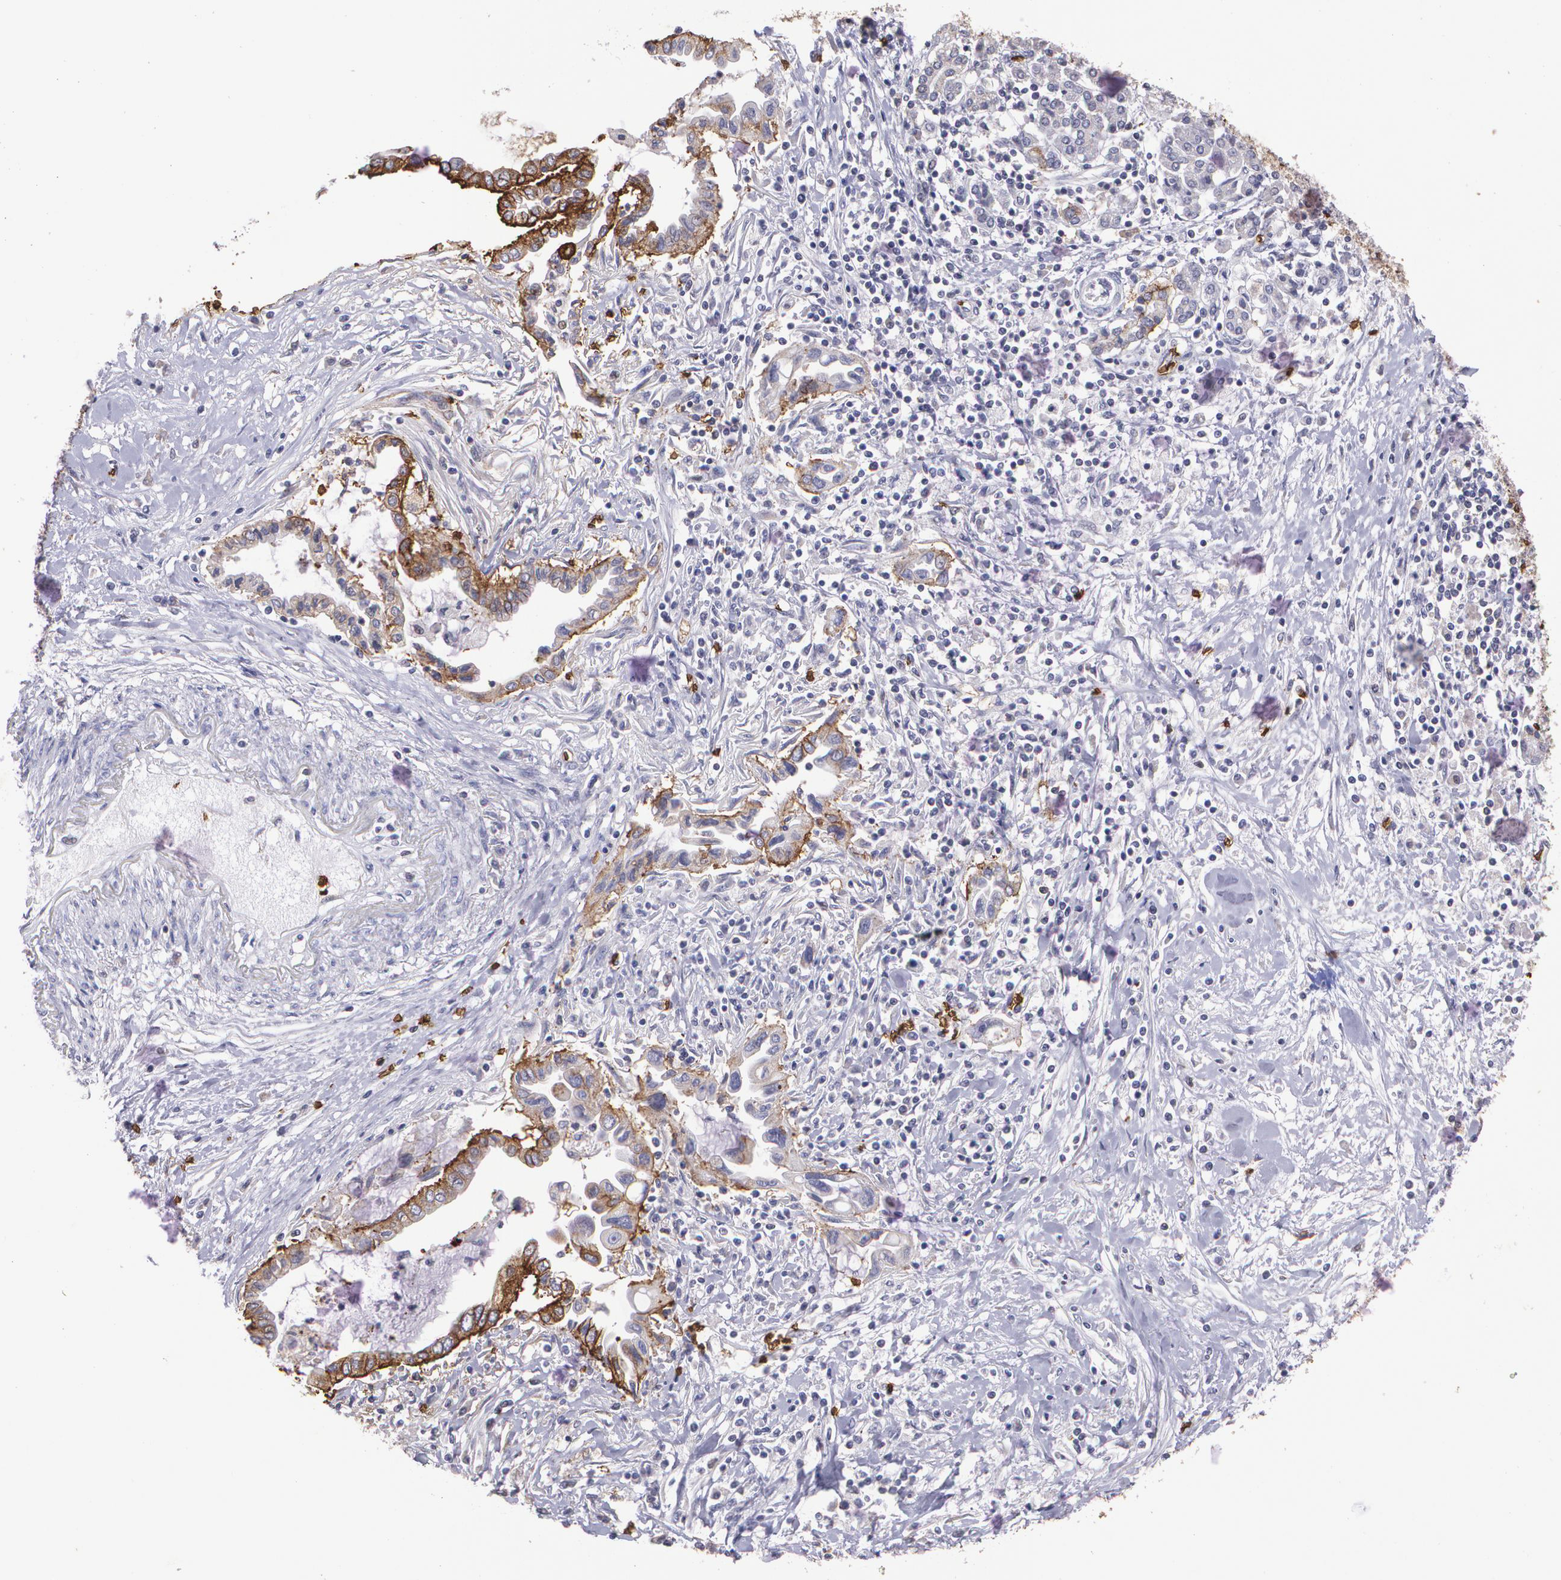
{"staining": {"intensity": "strong", "quantity": ">75%", "location": "cytoplasmic/membranous"}, "tissue": "pancreatic cancer", "cell_type": "Tumor cells", "image_type": "cancer", "snomed": [{"axis": "morphology", "description": "Adenocarcinoma, NOS"}, {"axis": "topography", "description": "Pancreas"}], "caption": "The image demonstrates a brown stain indicating the presence of a protein in the cytoplasmic/membranous of tumor cells in pancreatic cancer.", "gene": "SLC2A1", "patient": {"sex": "female", "age": 57}}